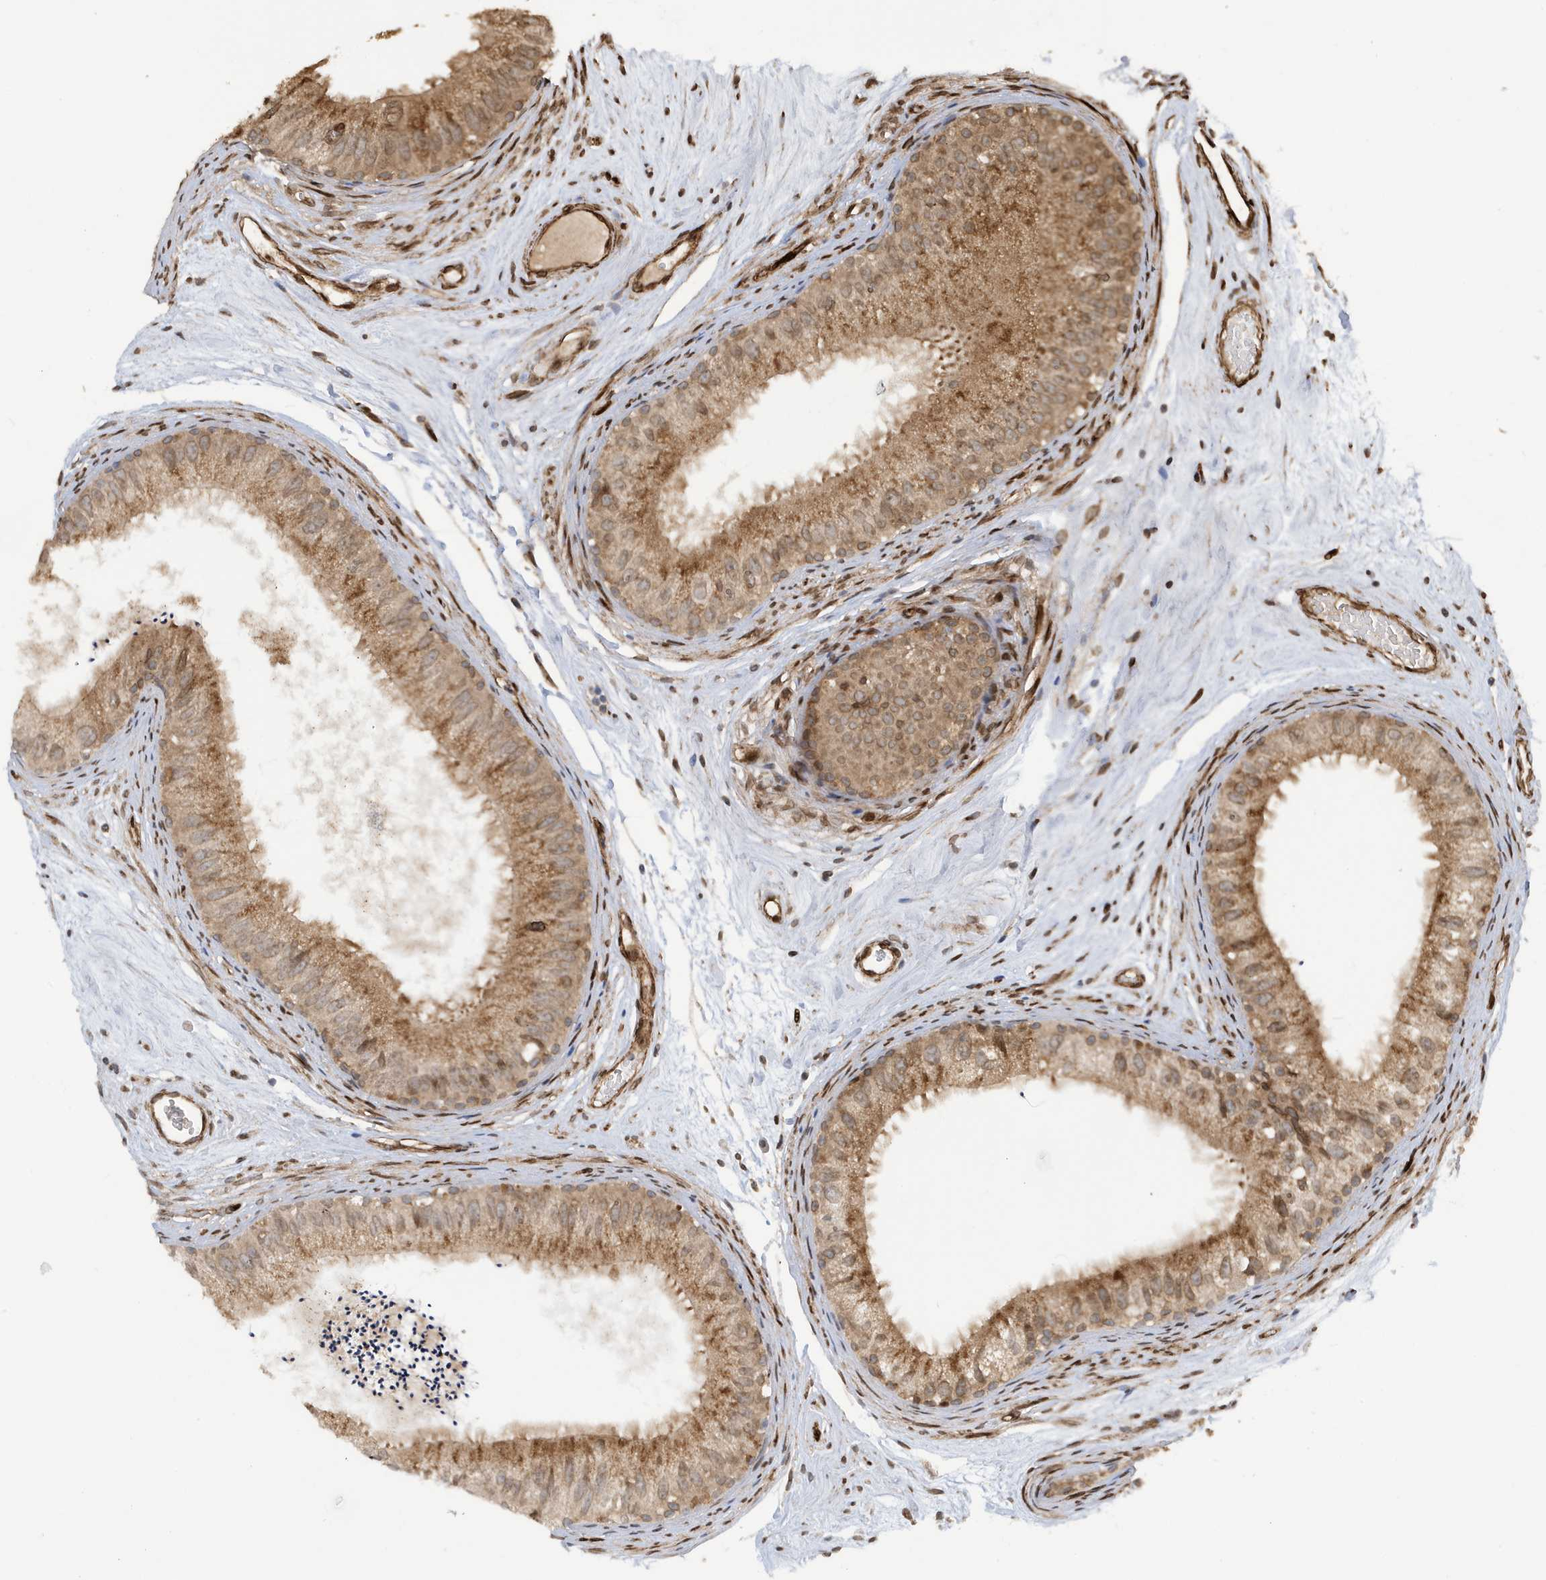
{"staining": {"intensity": "moderate", "quantity": ">75%", "location": "cytoplasmic/membranous,nuclear"}, "tissue": "epididymis", "cell_type": "Glandular cells", "image_type": "normal", "snomed": [{"axis": "morphology", "description": "Normal tissue, NOS"}, {"axis": "topography", "description": "Epididymis"}], "caption": "Immunohistochemical staining of normal epididymis demonstrates >75% levels of moderate cytoplasmic/membranous,nuclear protein positivity in approximately >75% of glandular cells.", "gene": "DUSP18", "patient": {"sex": "male", "age": 77}}